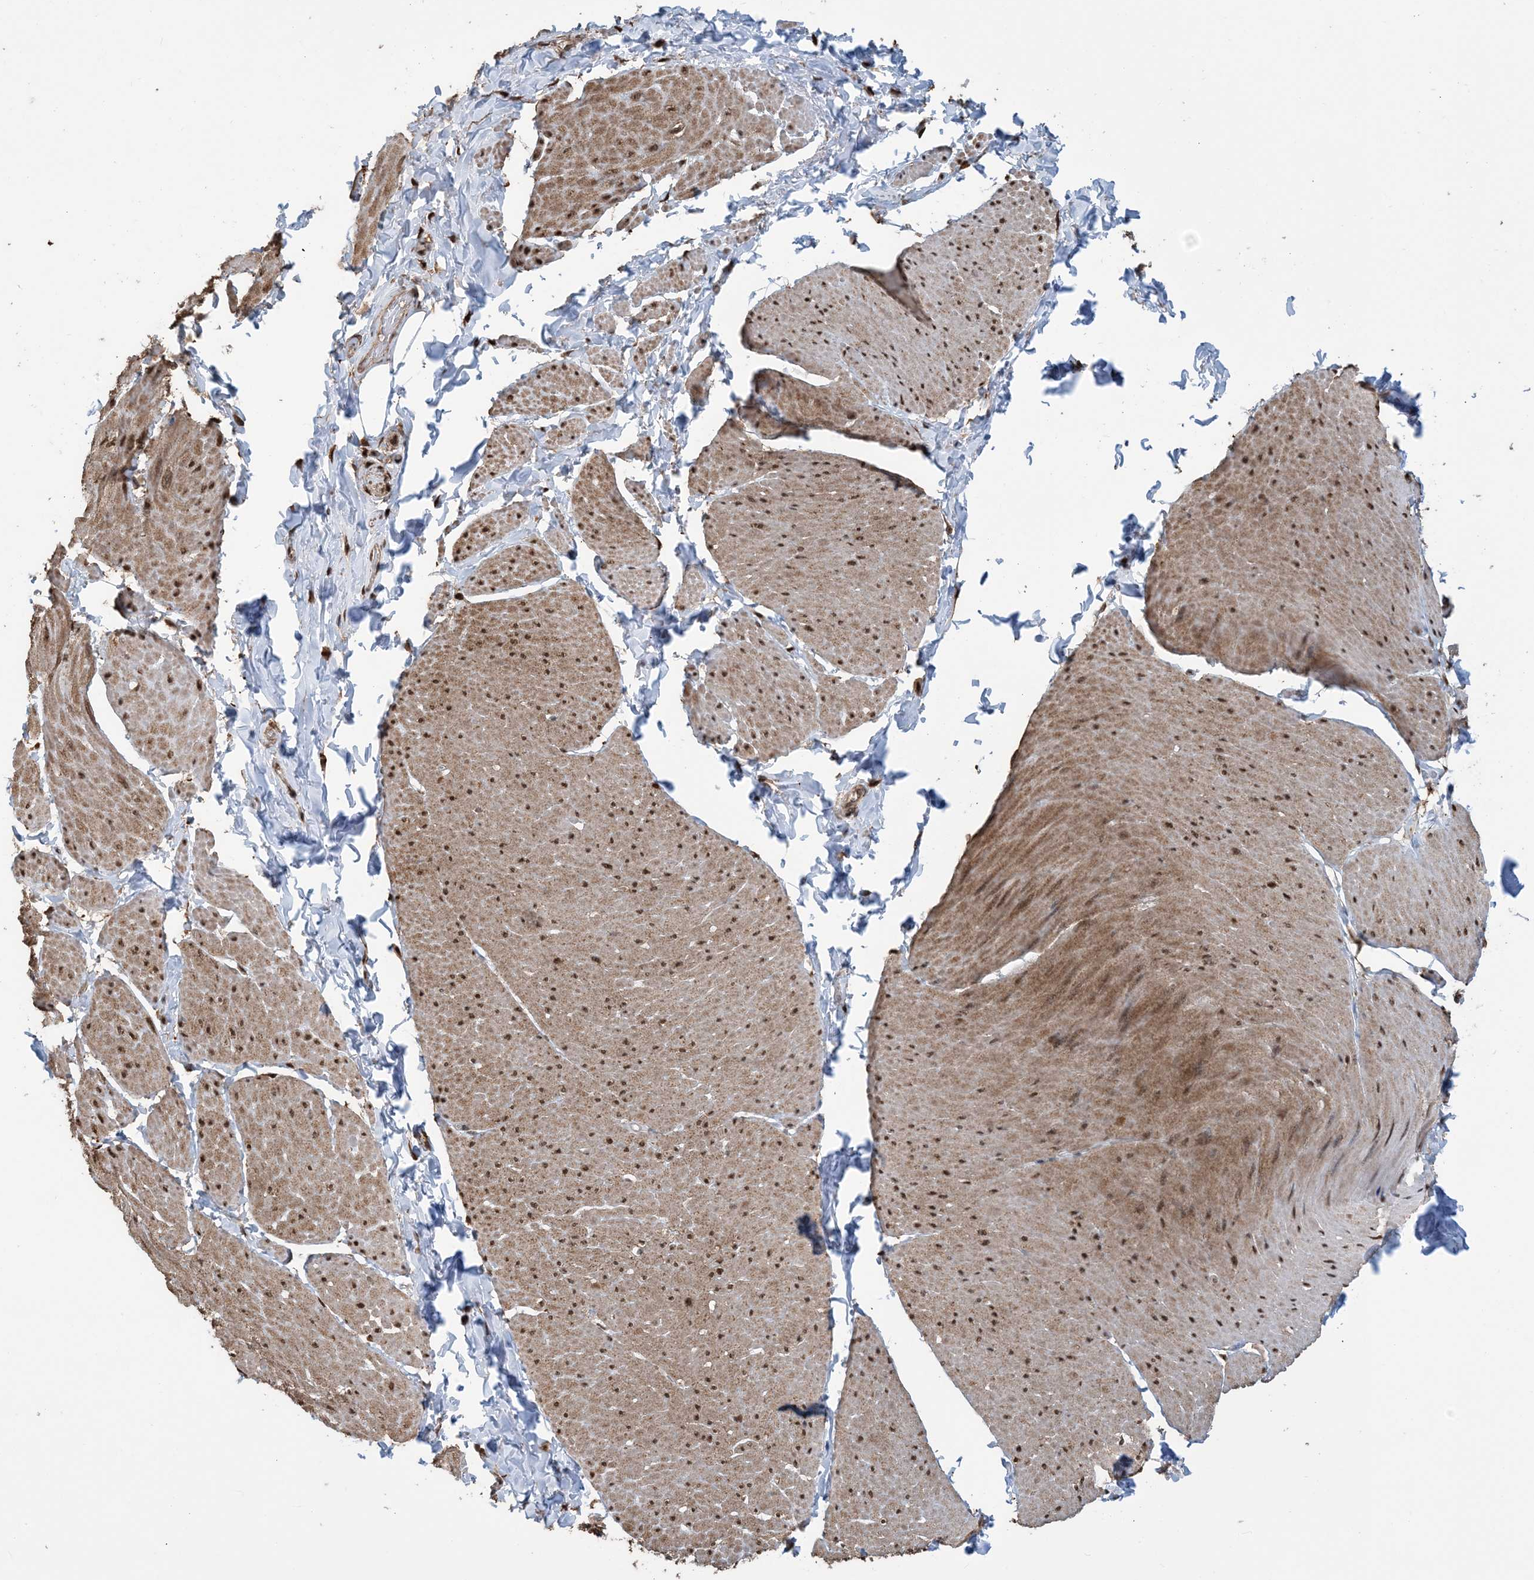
{"staining": {"intensity": "moderate", "quantity": ">75%", "location": "cytoplasmic/membranous,nuclear"}, "tissue": "smooth muscle", "cell_type": "Smooth muscle cells", "image_type": "normal", "snomed": [{"axis": "morphology", "description": "Urothelial carcinoma, High grade"}, {"axis": "topography", "description": "Urinary bladder"}], "caption": "Protein expression by immunohistochemistry exhibits moderate cytoplasmic/membranous,nuclear expression in approximately >75% of smooth muscle cells in normal smooth muscle.", "gene": "HSPA1A", "patient": {"sex": "male", "age": 46}}